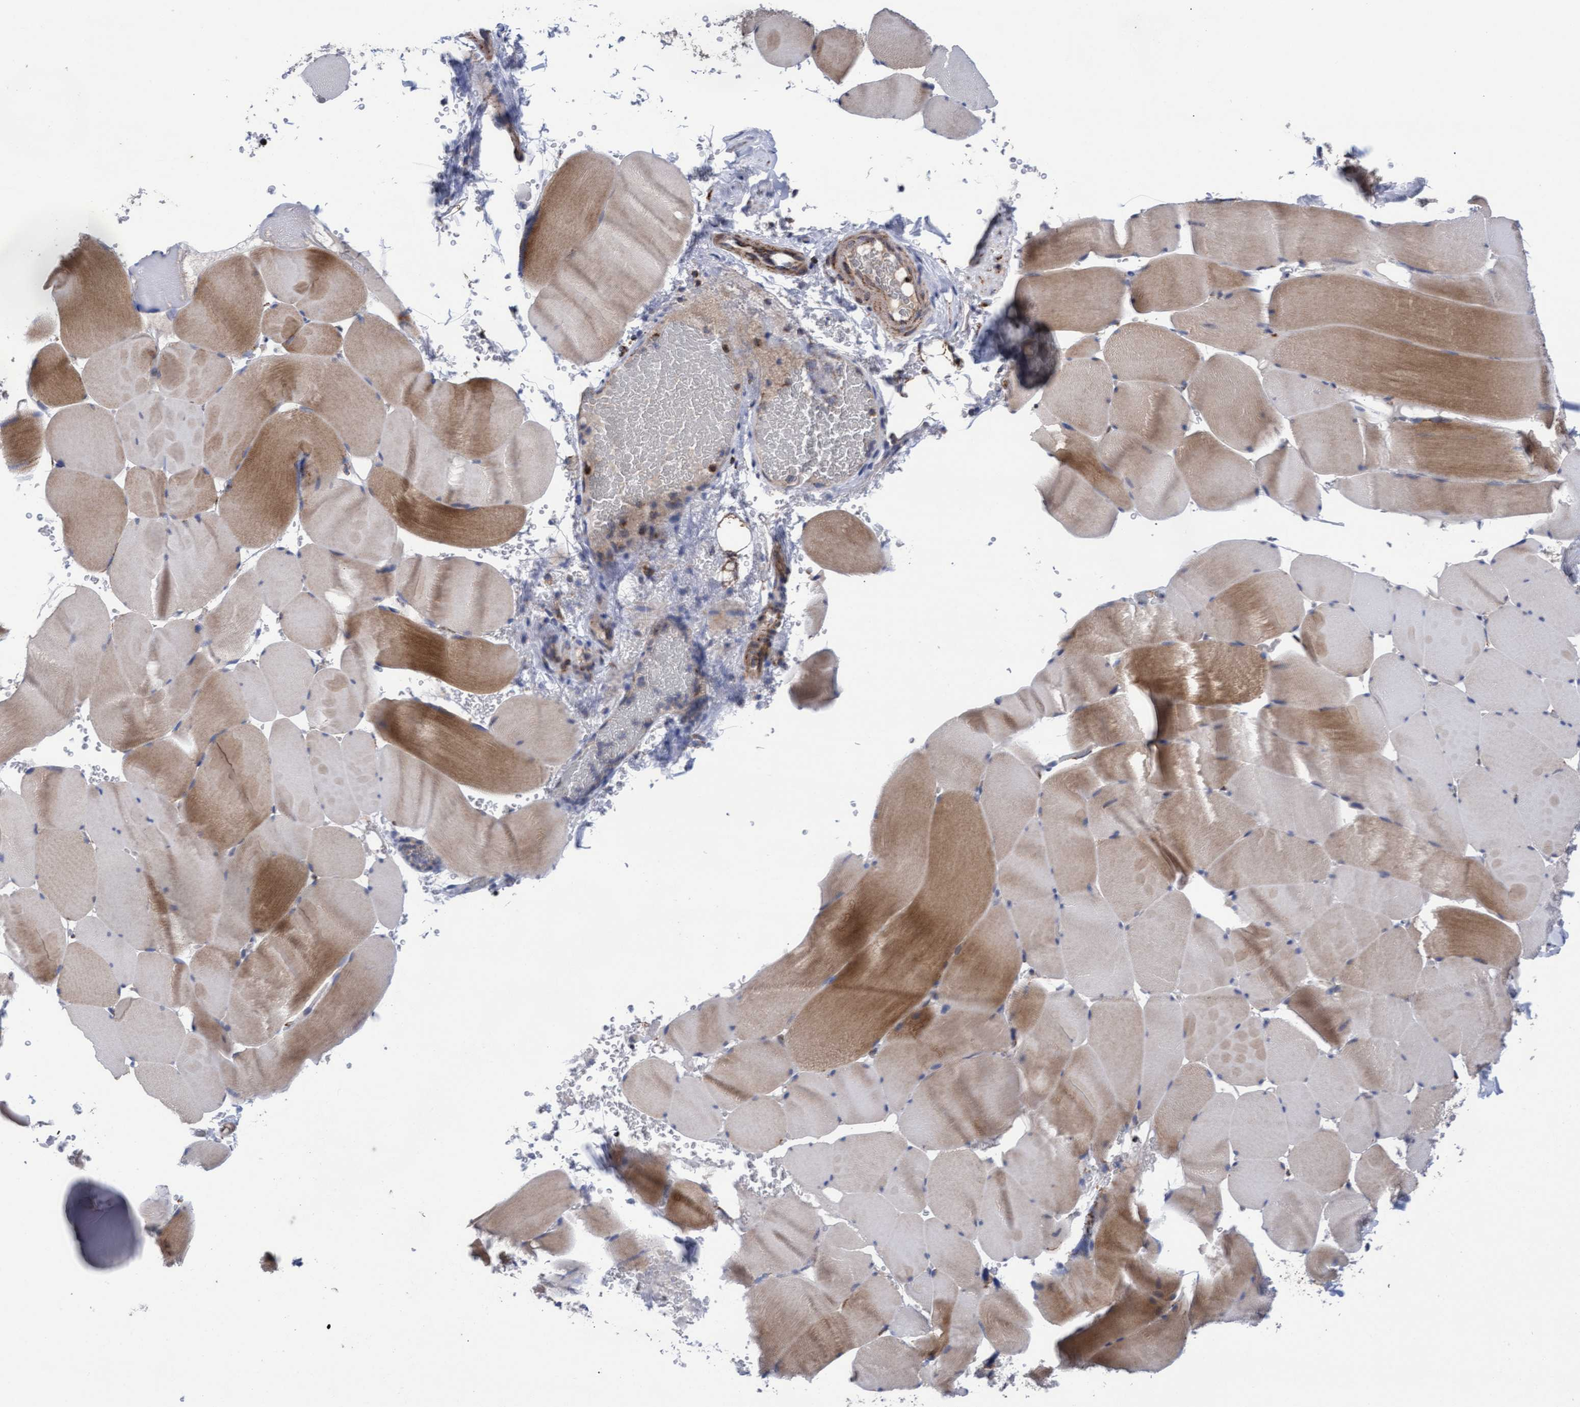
{"staining": {"intensity": "moderate", "quantity": ">75%", "location": "cytoplasmic/membranous"}, "tissue": "skeletal muscle", "cell_type": "Myocytes", "image_type": "normal", "snomed": [{"axis": "morphology", "description": "Normal tissue, NOS"}, {"axis": "topography", "description": "Skeletal muscle"}], "caption": "Skeletal muscle stained with DAB immunohistochemistry (IHC) demonstrates medium levels of moderate cytoplasmic/membranous staining in about >75% of myocytes.", "gene": "MRPL38", "patient": {"sex": "male", "age": 62}}